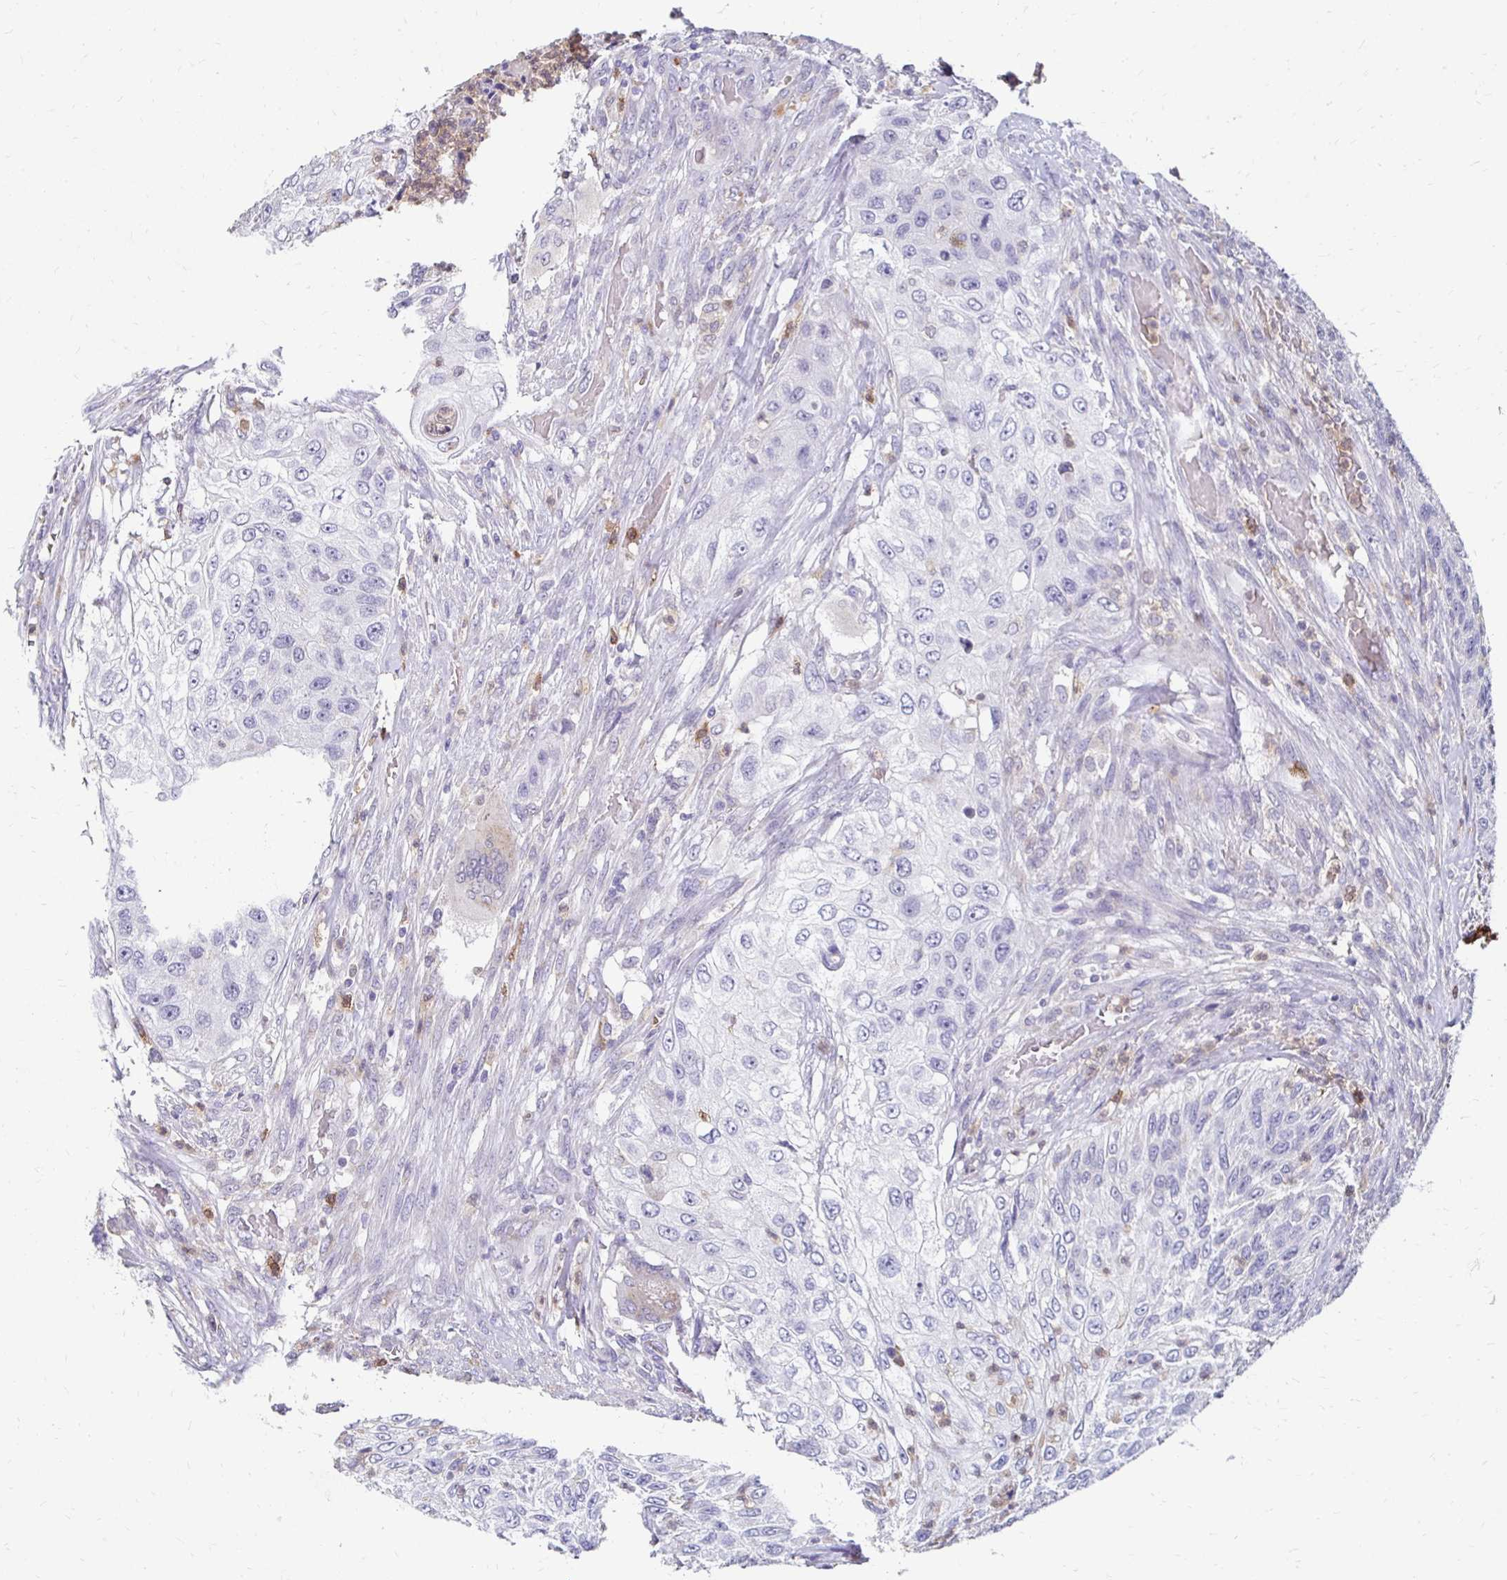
{"staining": {"intensity": "negative", "quantity": "none", "location": "none"}, "tissue": "urothelial cancer", "cell_type": "Tumor cells", "image_type": "cancer", "snomed": [{"axis": "morphology", "description": "Urothelial carcinoma, High grade"}, {"axis": "topography", "description": "Urinary bladder"}], "caption": "Tumor cells are negative for protein expression in human urothelial carcinoma (high-grade).", "gene": "GK2", "patient": {"sex": "female", "age": 60}}